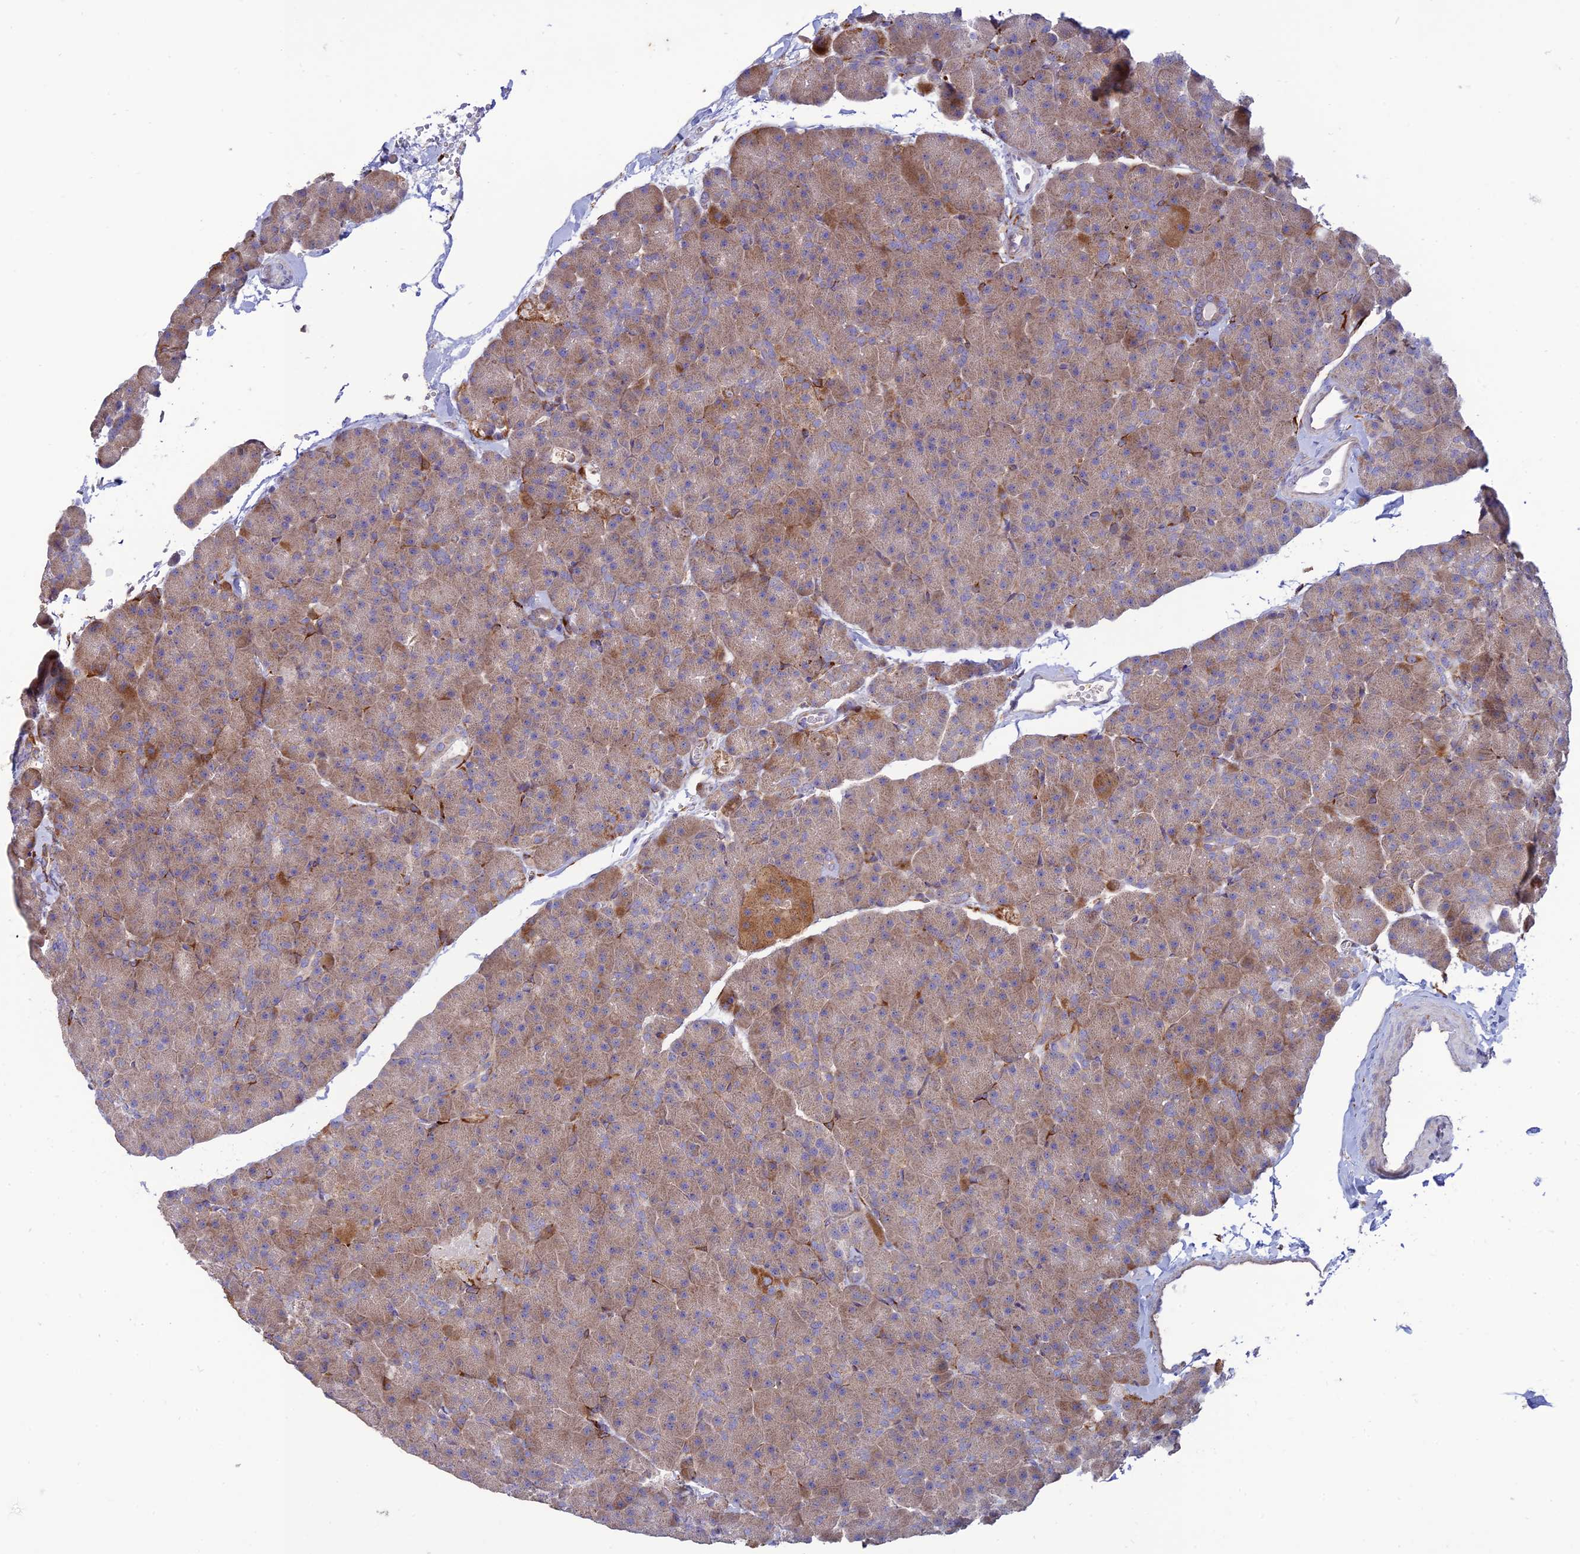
{"staining": {"intensity": "moderate", "quantity": ">75%", "location": "cytoplasmic/membranous"}, "tissue": "pancreas", "cell_type": "Exocrine glandular cells", "image_type": "normal", "snomed": [{"axis": "morphology", "description": "Normal tissue, NOS"}, {"axis": "topography", "description": "Pancreas"}], "caption": "High-magnification brightfield microscopy of unremarkable pancreas stained with DAB (brown) and counterstained with hematoxylin (blue). exocrine glandular cells exhibit moderate cytoplasmic/membranous expression is seen in about>75% of cells. The protein of interest is stained brown, and the nuclei are stained in blue (DAB (3,3'-diaminobenzidine) IHC with brightfield microscopy, high magnification).", "gene": "RCN3", "patient": {"sex": "male", "age": 36}}